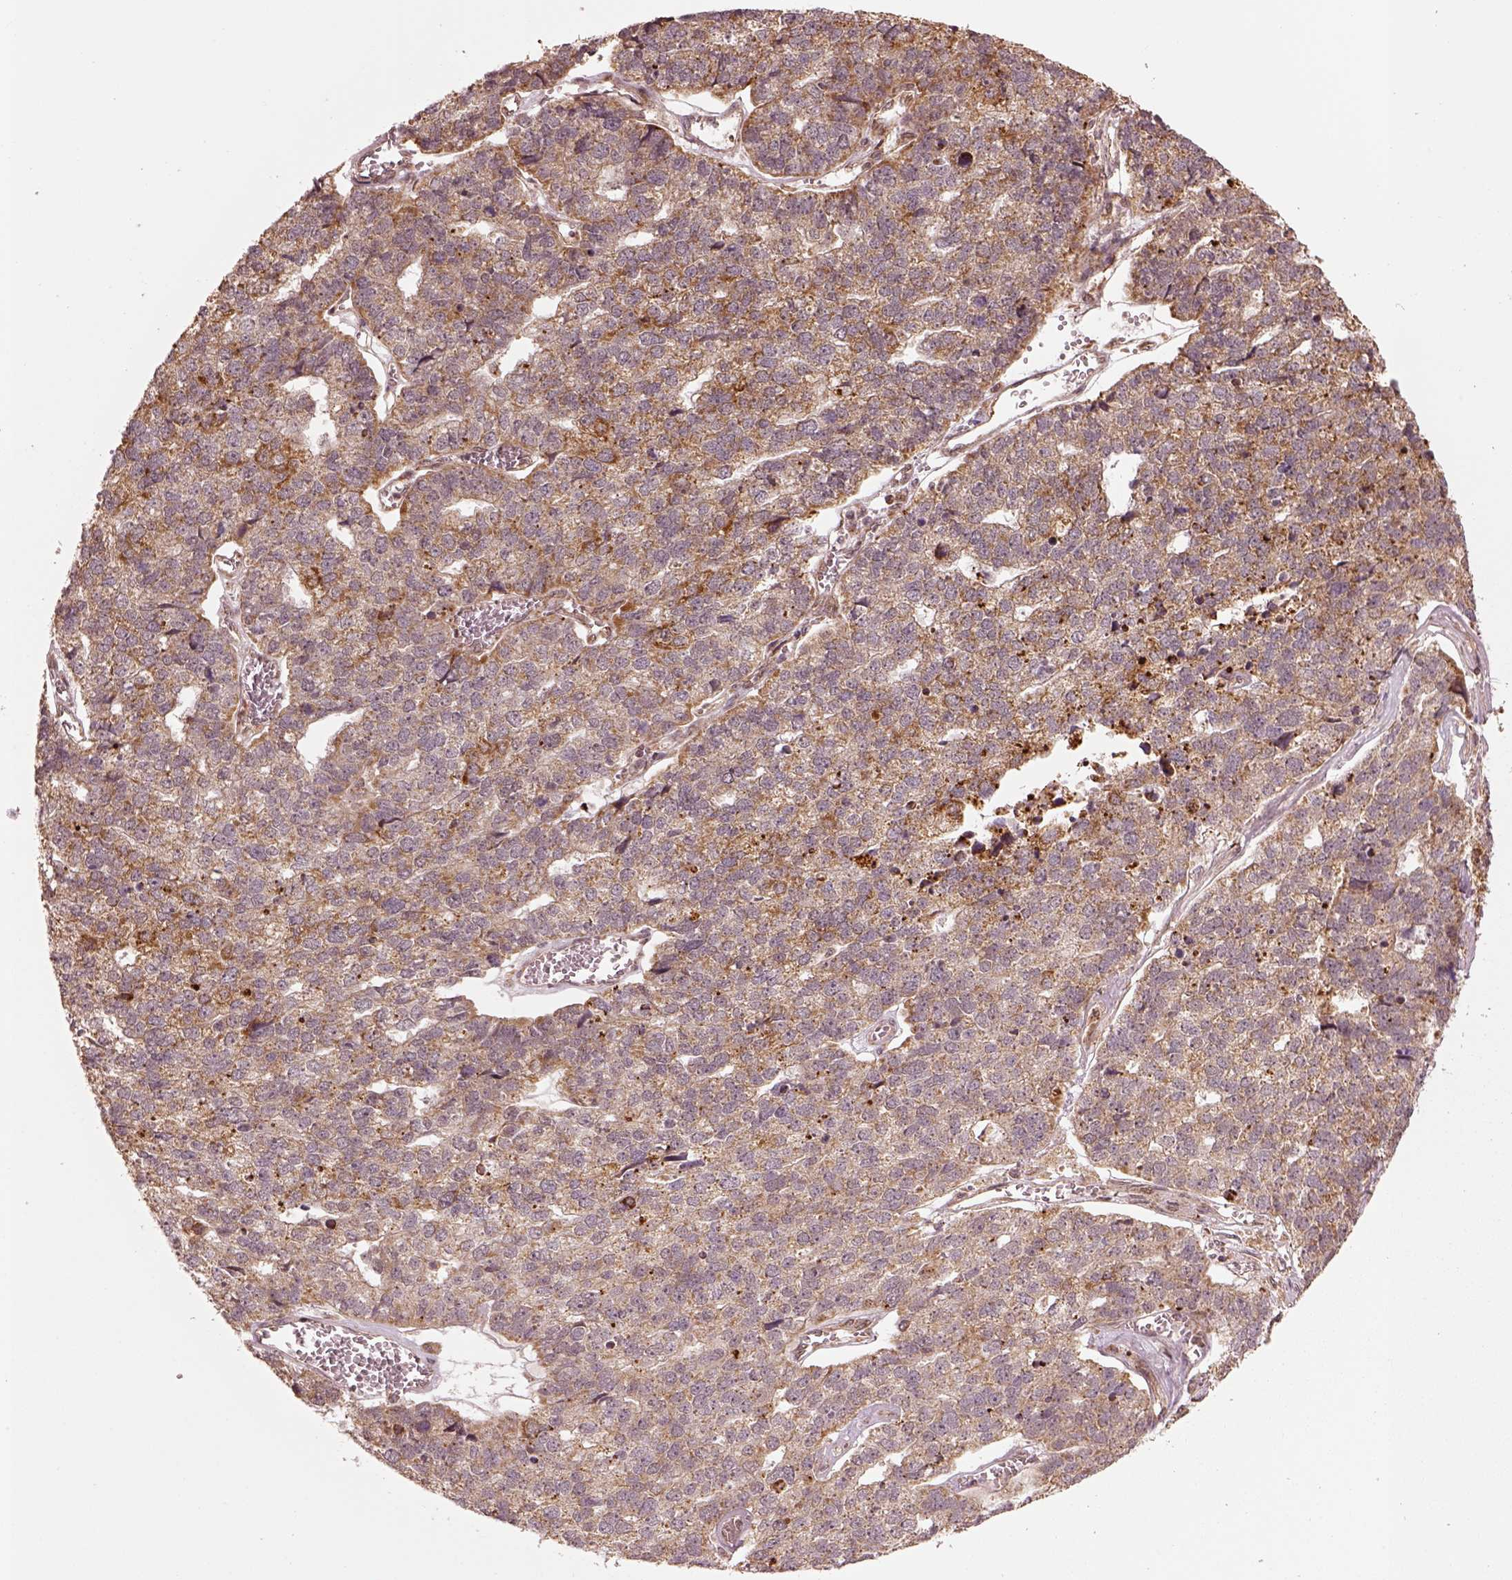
{"staining": {"intensity": "moderate", "quantity": "25%-75%", "location": "cytoplasmic/membranous"}, "tissue": "stomach cancer", "cell_type": "Tumor cells", "image_type": "cancer", "snomed": [{"axis": "morphology", "description": "Adenocarcinoma, NOS"}, {"axis": "topography", "description": "Stomach"}], "caption": "Immunohistochemistry staining of adenocarcinoma (stomach), which exhibits medium levels of moderate cytoplasmic/membranous staining in about 25%-75% of tumor cells indicating moderate cytoplasmic/membranous protein expression. The staining was performed using DAB (3,3'-diaminobenzidine) (brown) for protein detection and nuclei were counterstained in hematoxylin (blue).", "gene": "SEL1L3", "patient": {"sex": "male", "age": 69}}